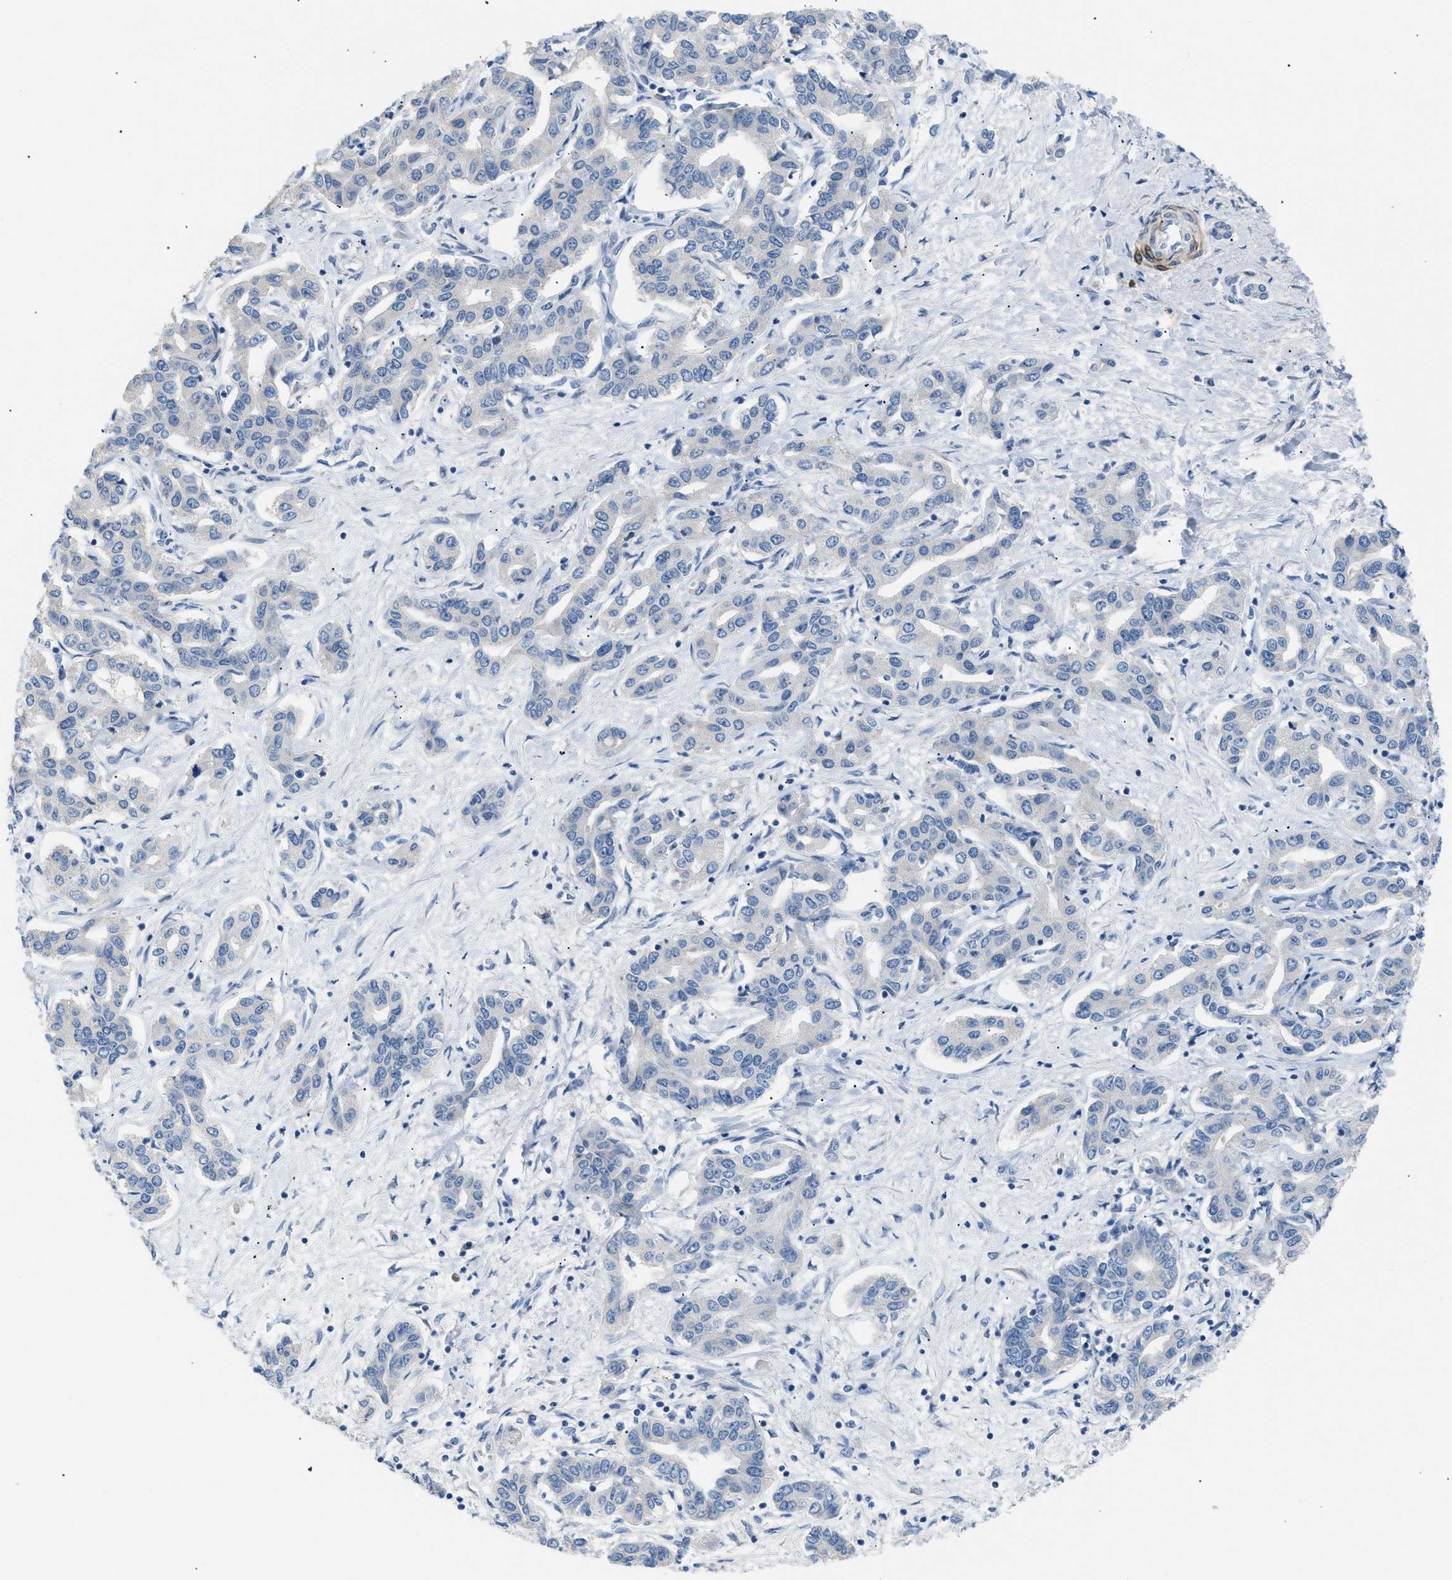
{"staining": {"intensity": "negative", "quantity": "none", "location": "none"}, "tissue": "liver cancer", "cell_type": "Tumor cells", "image_type": "cancer", "snomed": [{"axis": "morphology", "description": "Cholangiocarcinoma"}, {"axis": "topography", "description": "Liver"}], "caption": "An immunohistochemistry micrograph of cholangiocarcinoma (liver) is shown. There is no staining in tumor cells of cholangiocarcinoma (liver). The staining is performed using DAB (3,3'-diaminobenzidine) brown chromogen with nuclei counter-stained in using hematoxylin.", "gene": "ICA1", "patient": {"sex": "male", "age": 59}}